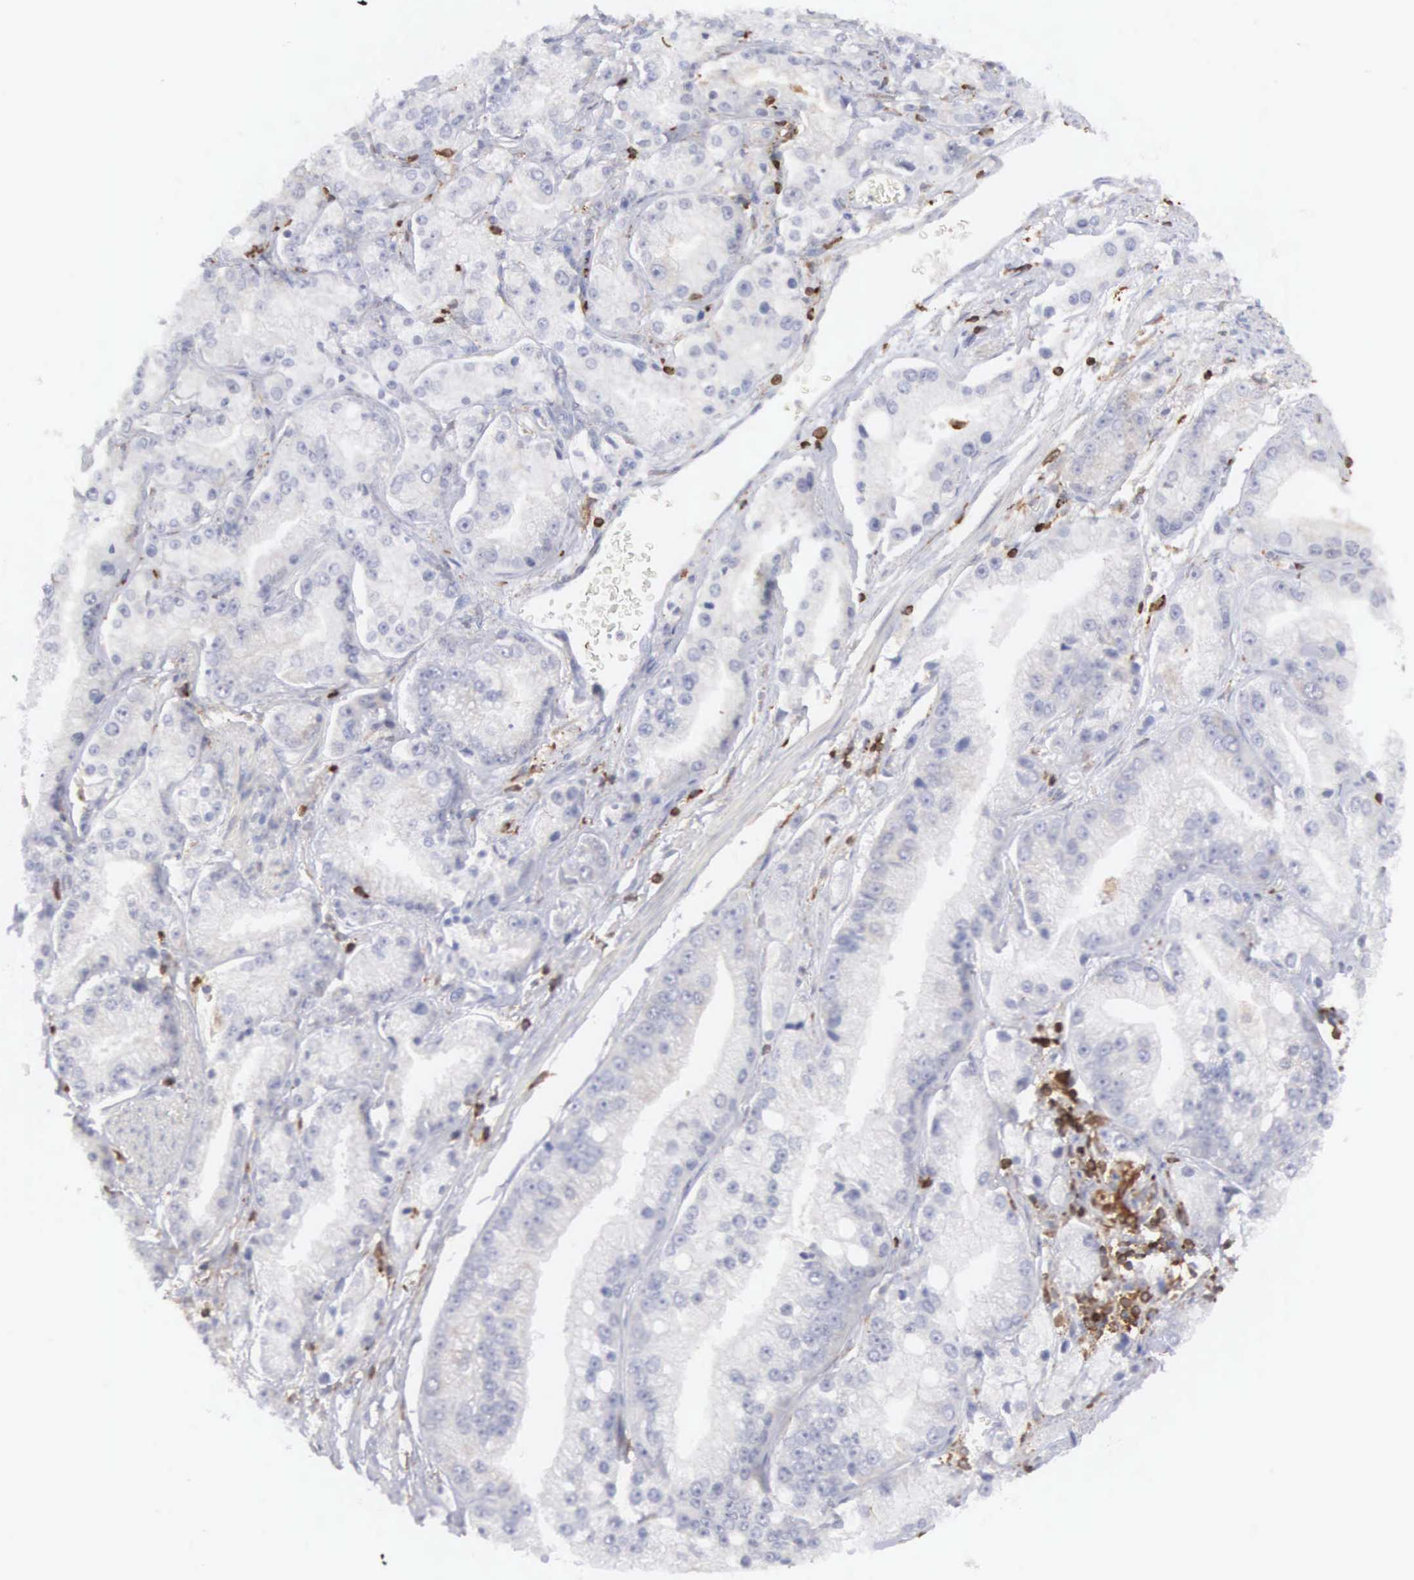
{"staining": {"intensity": "negative", "quantity": "none", "location": "none"}, "tissue": "colorectal cancer", "cell_type": "Tumor cells", "image_type": "cancer", "snomed": [{"axis": "morphology", "description": "Adenocarcinoma, NOS"}, {"axis": "topography", "description": "Colon"}], "caption": "Adenocarcinoma (colorectal) stained for a protein using immunohistochemistry (IHC) shows no positivity tumor cells.", "gene": "SH3BP1", "patient": {"sex": "female", "age": 70}}